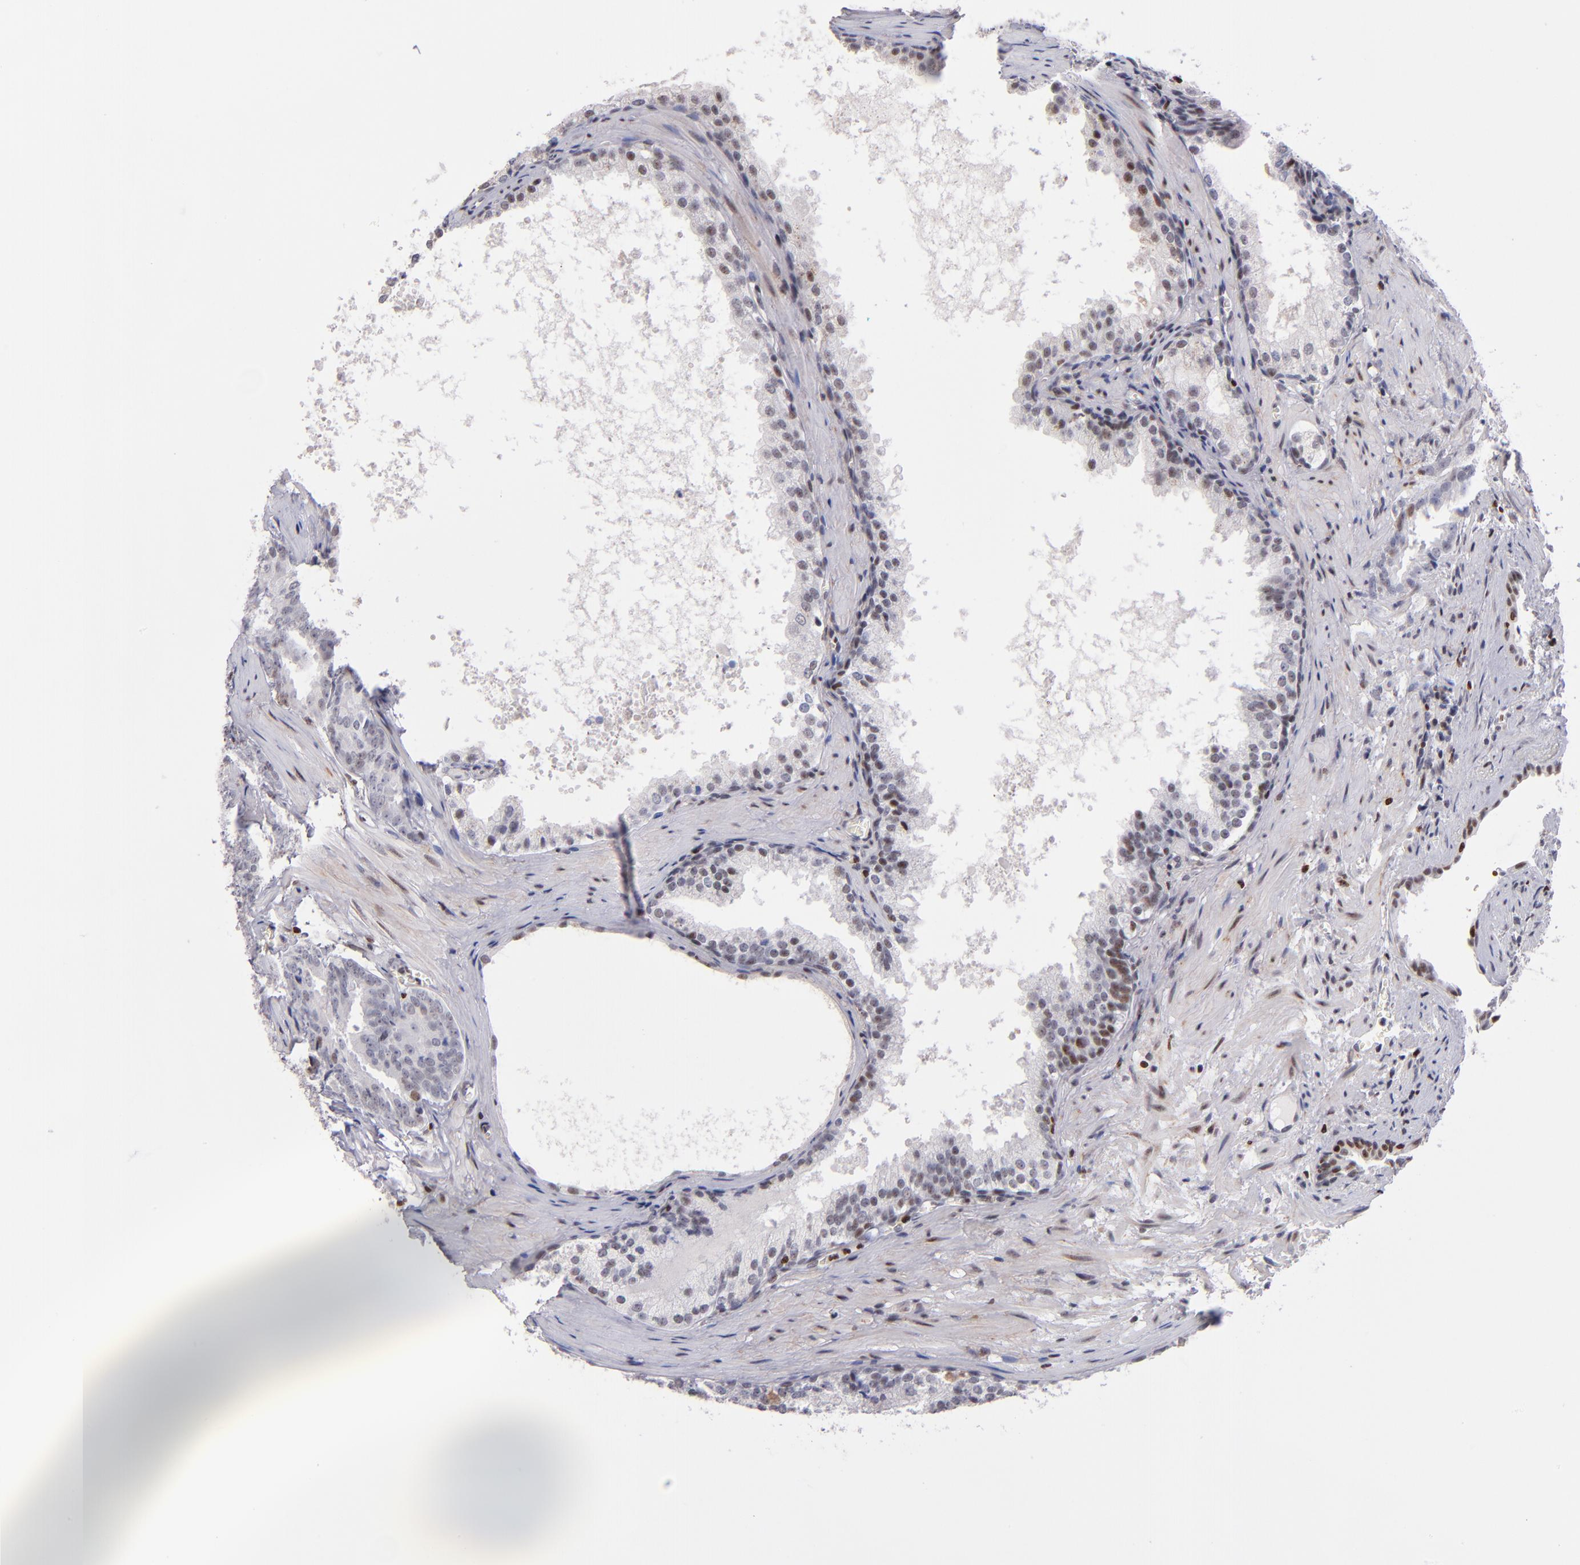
{"staining": {"intensity": "weak", "quantity": "<25%", "location": "nuclear"}, "tissue": "prostate cancer", "cell_type": "Tumor cells", "image_type": "cancer", "snomed": [{"axis": "morphology", "description": "Adenocarcinoma, Medium grade"}, {"axis": "topography", "description": "Prostate"}], "caption": "Prostate cancer stained for a protein using immunohistochemistry (IHC) displays no staining tumor cells.", "gene": "POLA1", "patient": {"sex": "male", "age": 64}}